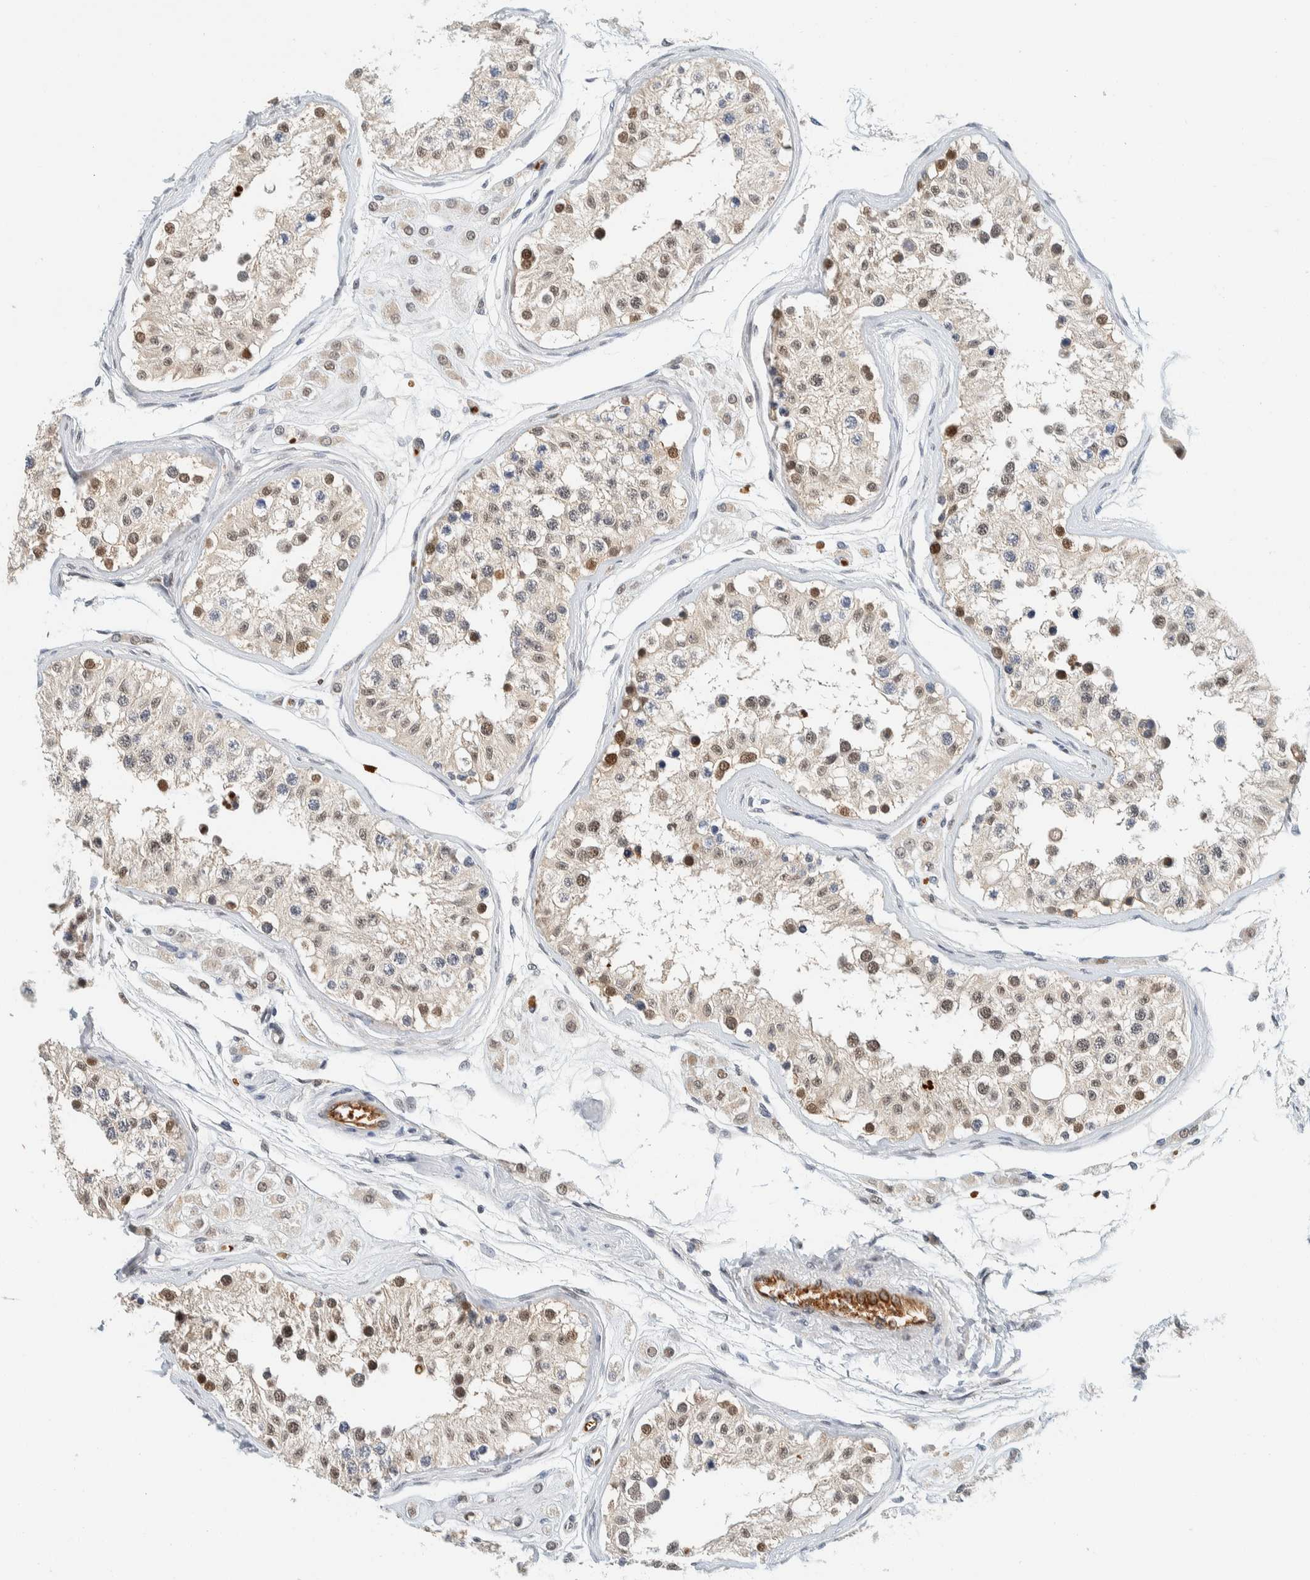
{"staining": {"intensity": "moderate", "quantity": "<25%", "location": "cytoplasmic/membranous,nuclear"}, "tissue": "testis", "cell_type": "Cells in seminiferous ducts", "image_type": "normal", "snomed": [{"axis": "morphology", "description": "Normal tissue, NOS"}, {"axis": "morphology", "description": "Adenocarcinoma, metastatic, NOS"}, {"axis": "topography", "description": "Testis"}], "caption": "Immunohistochemistry (IHC) (DAB) staining of benign human testis demonstrates moderate cytoplasmic/membranous,nuclear protein staining in about <25% of cells in seminiferous ducts.", "gene": "TSTD2", "patient": {"sex": "male", "age": 26}}